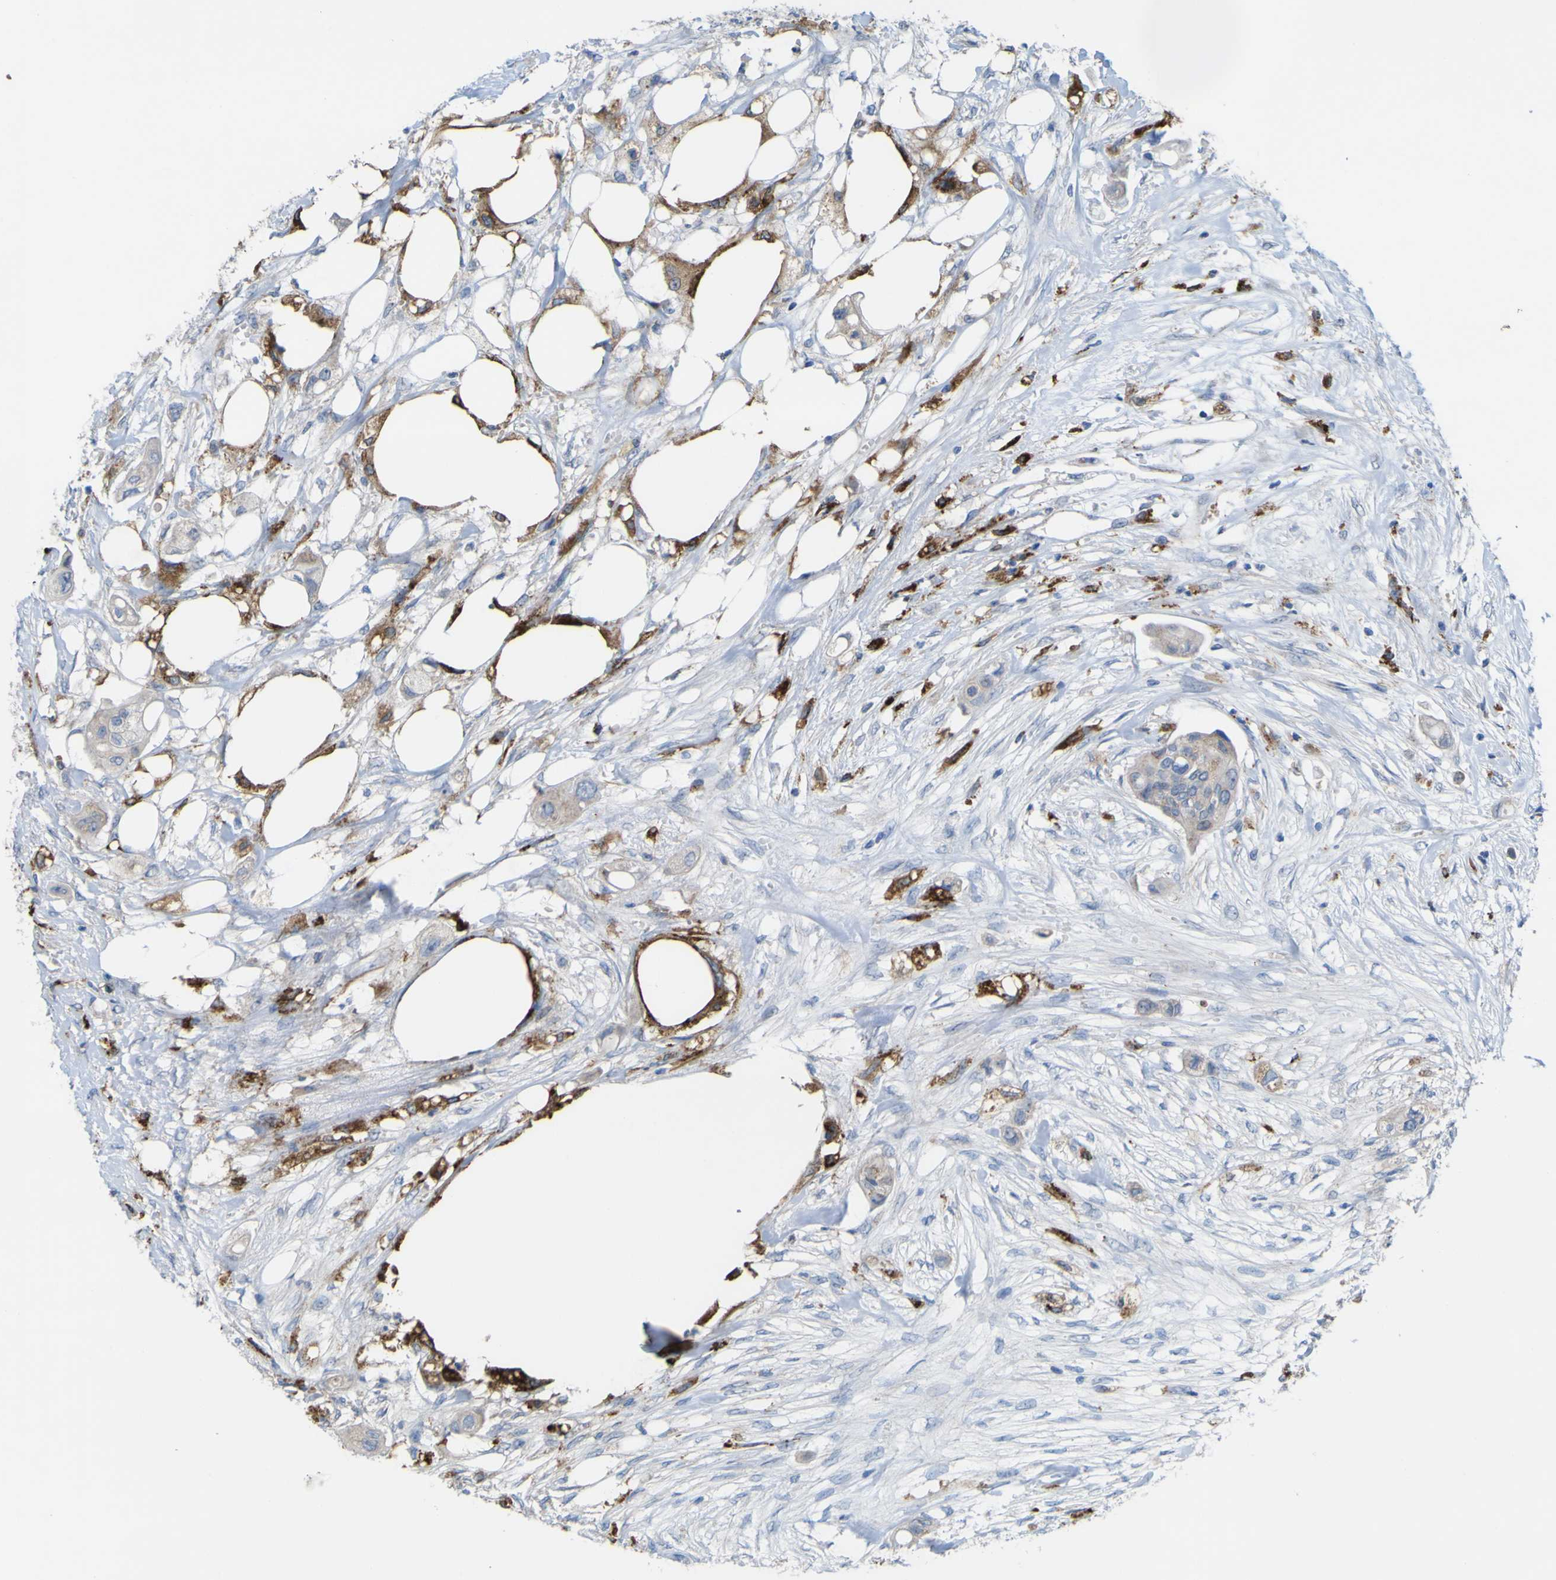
{"staining": {"intensity": "moderate", "quantity": "<25%", "location": "cytoplasmic/membranous"}, "tissue": "colorectal cancer", "cell_type": "Tumor cells", "image_type": "cancer", "snomed": [{"axis": "morphology", "description": "Adenocarcinoma, NOS"}, {"axis": "topography", "description": "Colon"}], "caption": "Moderate cytoplasmic/membranous expression for a protein is identified in about <25% of tumor cells of colorectal cancer using immunohistochemistry (IHC).", "gene": "PLD3", "patient": {"sex": "female", "age": 57}}